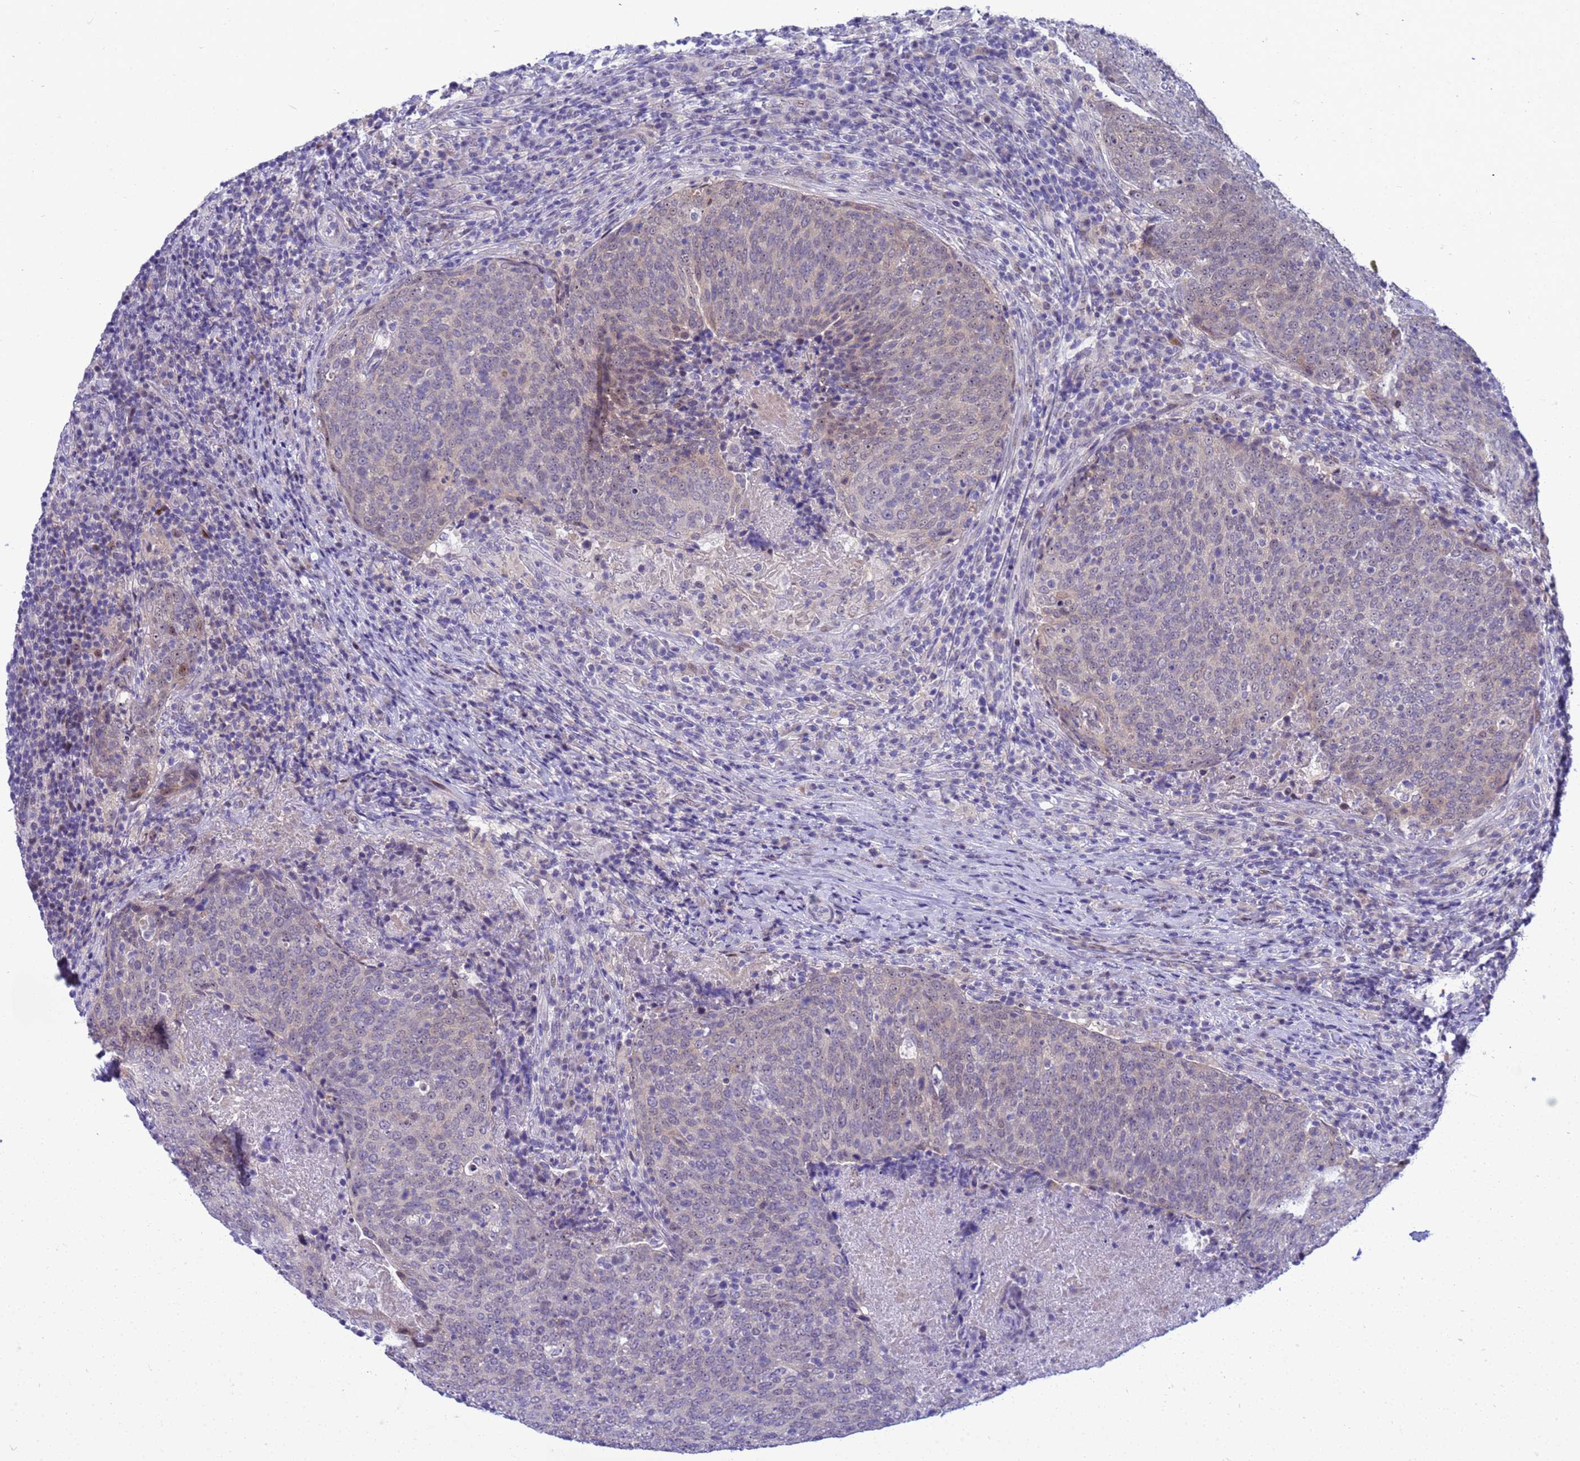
{"staining": {"intensity": "weak", "quantity": "<25%", "location": "nuclear"}, "tissue": "head and neck cancer", "cell_type": "Tumor cells", "image_type": "cancer", "snomed": [{"axis": "morphology", "description": "Squamous cell carcinoma, NOS"}, {"axis": "morphology", "description": "Squamous cell carcinoma, metastatic, NOS"}, {"axis": "topography", "description": "Lymph node"}, {"axis": "topography", "description": "Head-Neck"}], "caption": "Image shows no significant protein staining in tumor cells of squamous cell carcinoma (head and neck).", "gene": "LRATD1", "patient": {"sex": "male", "age": 62}}